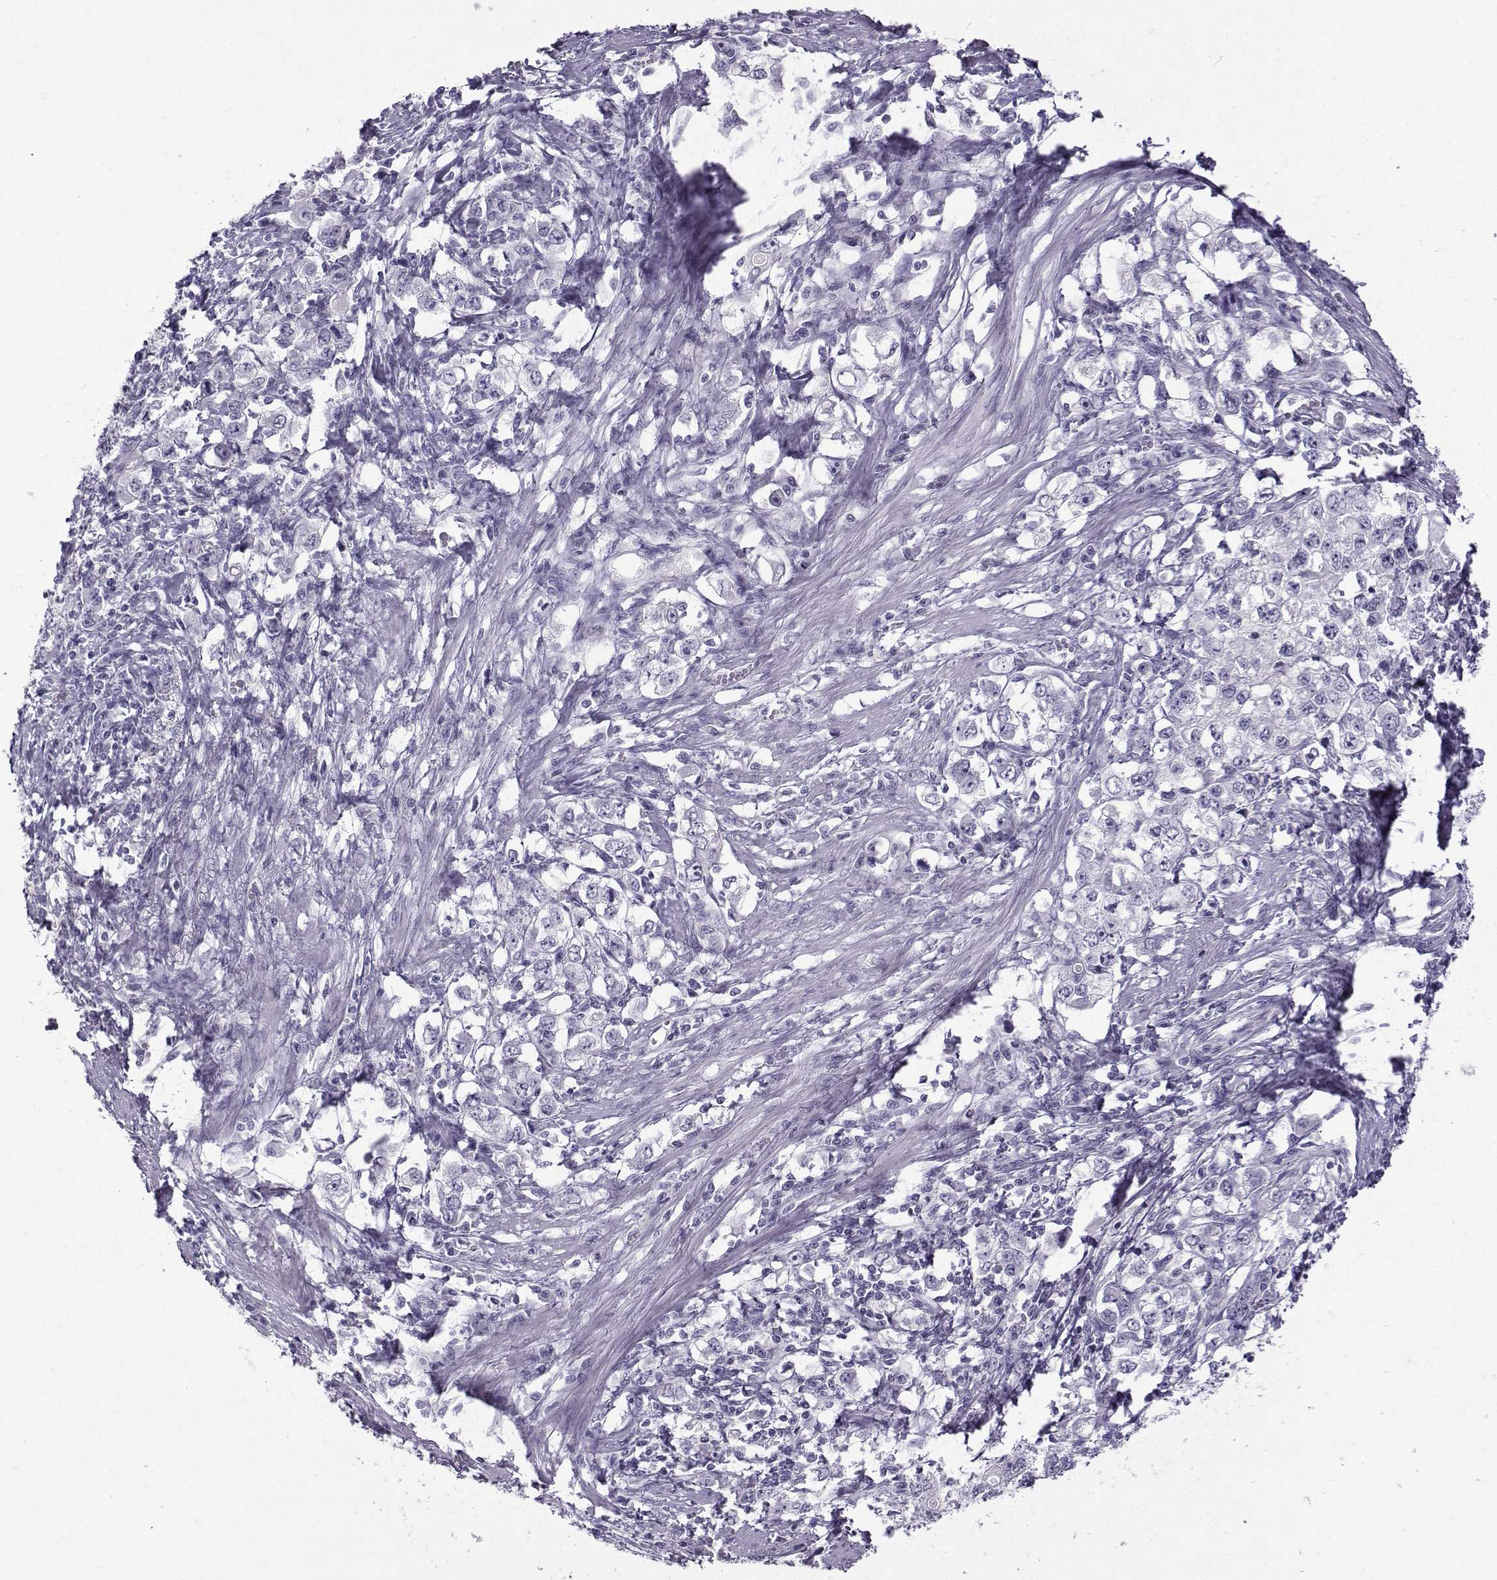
{"staining": {"intensity": "negative", "quantity": "none", "location": "none"}, "tissue": "stomach cancer", "cell_type": "Tumor cells", "image_type": "cancer", "snomed": [{"axis": "morphology", "description": "Adenocarcinoma, NOS"}, {"axis": "topography", "description": "Stomach, lower"}], "caption": "Human stomach cancer (adenocarcinoma) stained for a protein using IHC reveals no expression in tumor cells.", "gene": "DMRT3", "patient": {"sex": "female", "age": 72}}